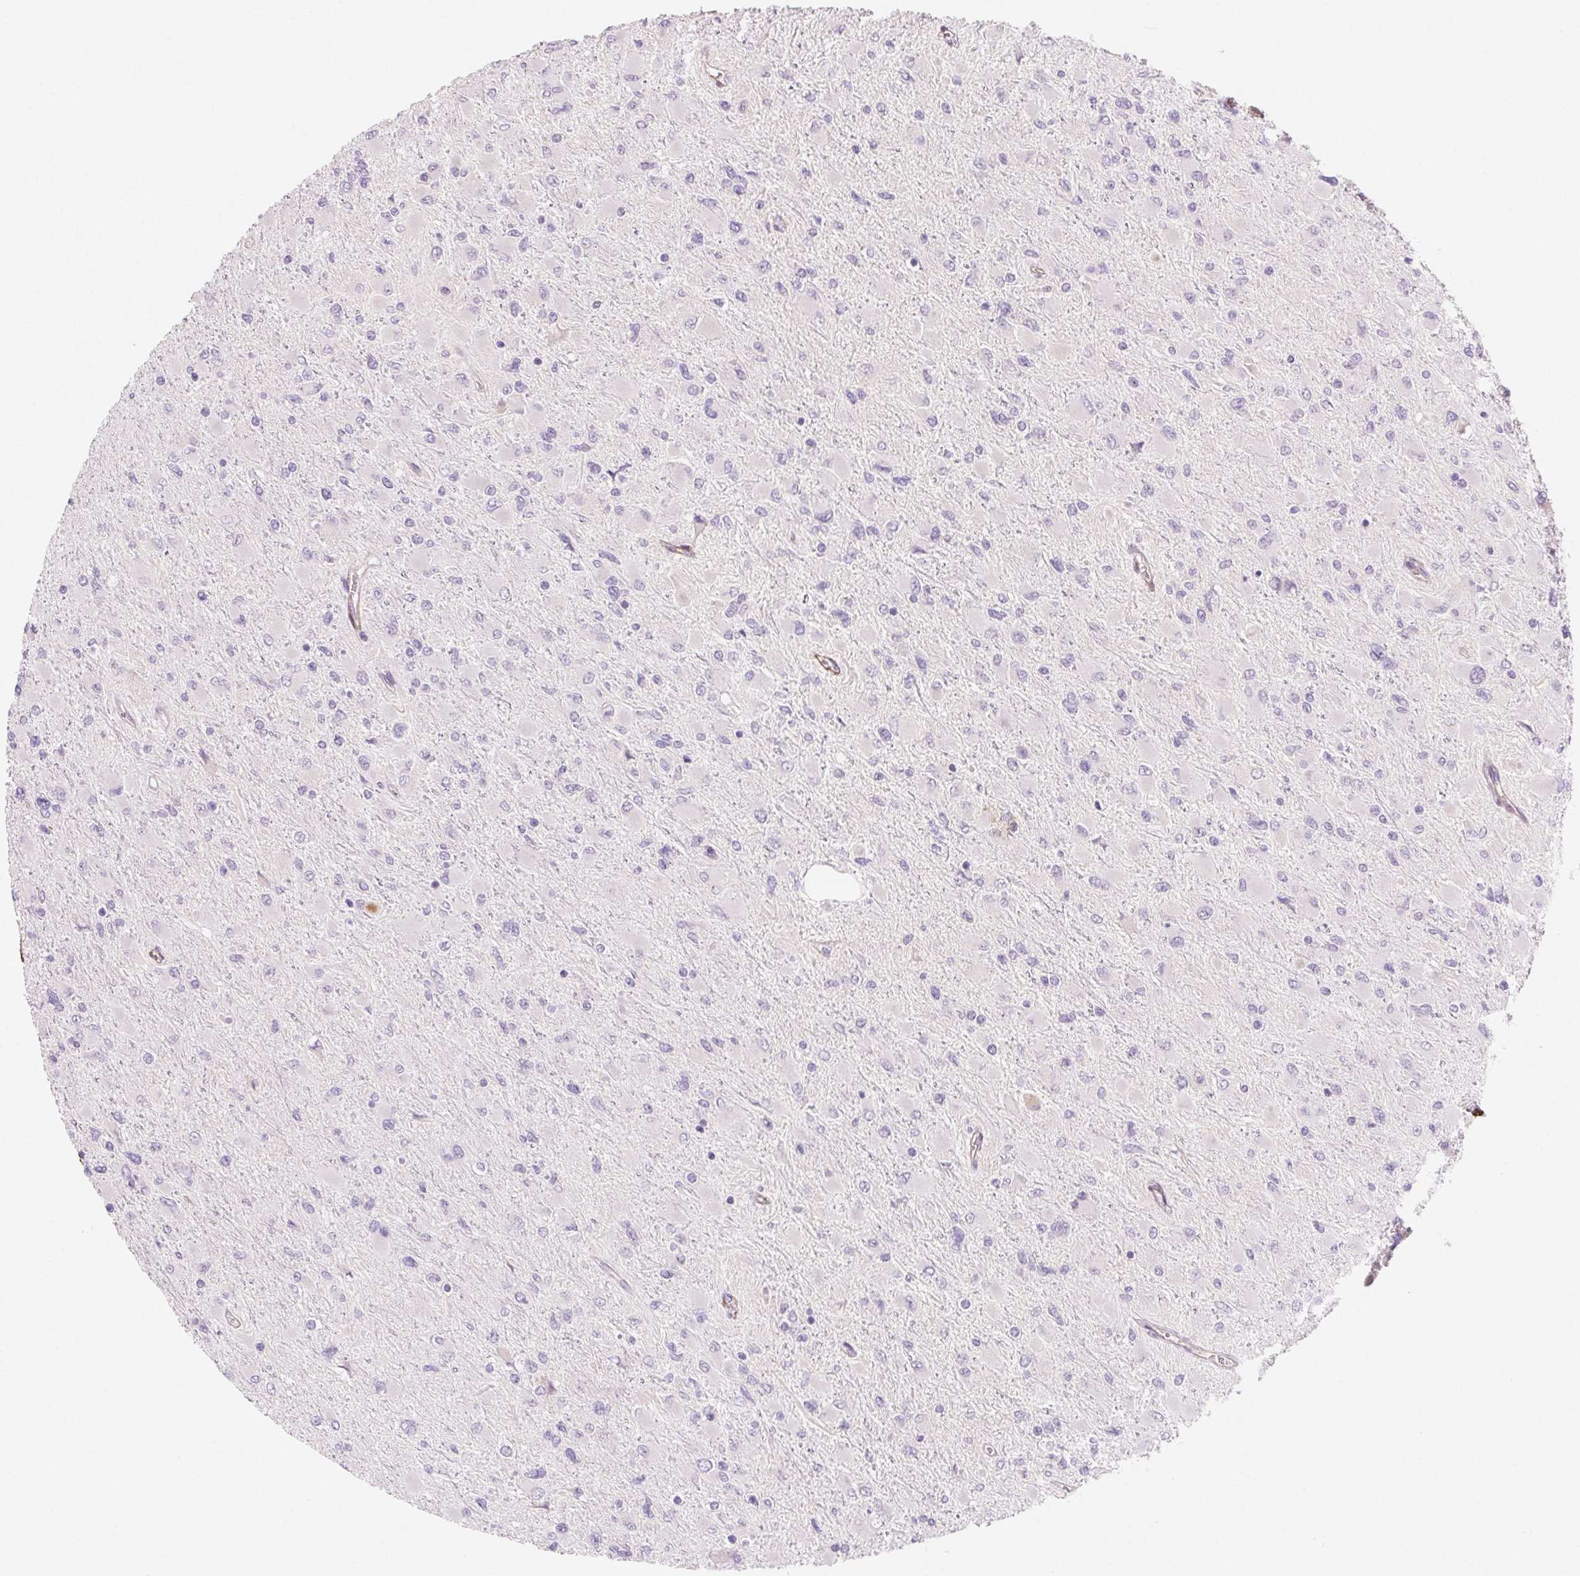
{"staining": {"intensity": "negative", "quantity": "none", "location": "none"}, "tissue": "glioma", "cell_type": "Tumor cells", "image_type": "cancer", "snomed": [{"axis": "morphology", "description": "Glioma, malignant, High grade"}, {"axis": "topography", "description": "Cerebral cortex"}], "caption": "High power microscopy photomicrograph of an immunohistochemistry (IHC) photomicrograph of high-grade glioma (malignant), revealing no significant positivity in tumor cells.", "gene": "GPX8", "patient": {"sex": "female", "age": 36}}